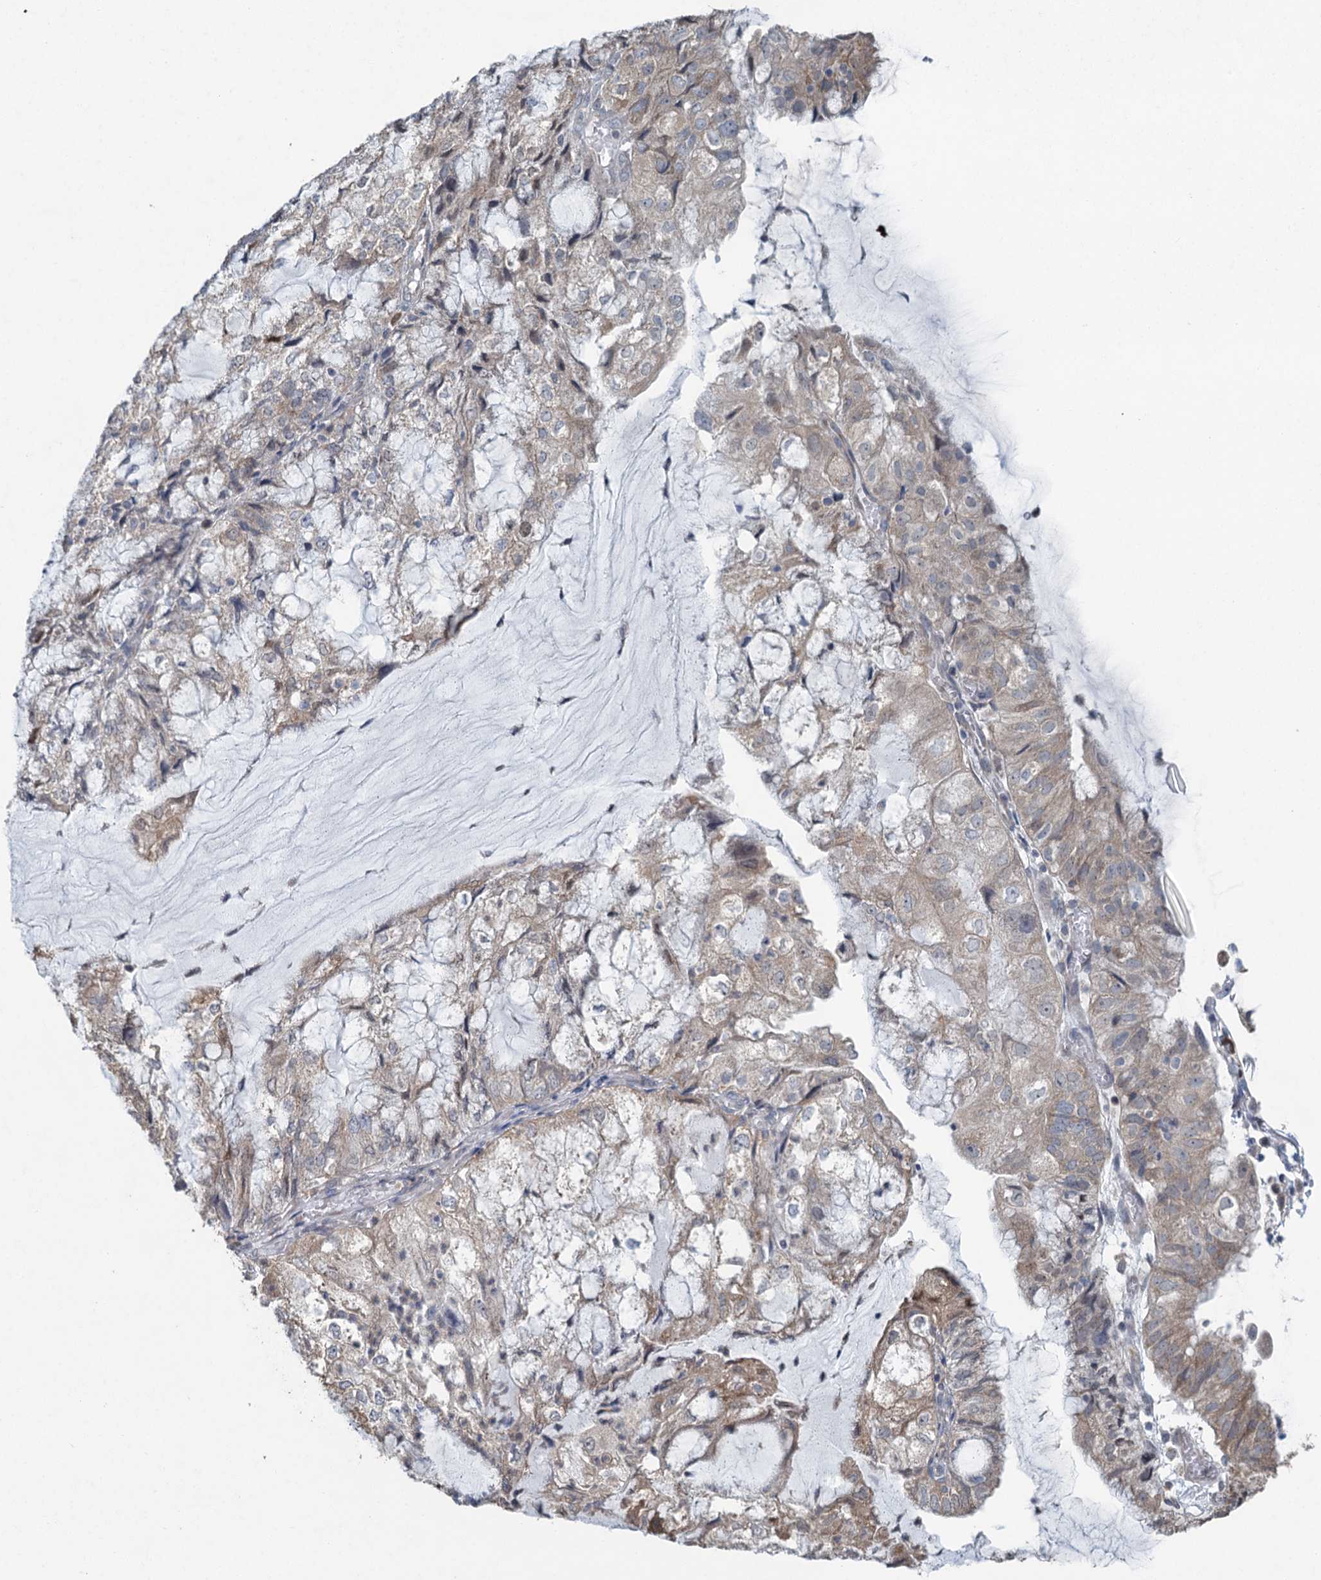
{"staining": {"intensity": "weak", "quantity": "<25%", "location": "cytoplasmic/membranous"}, "tissue": "endometrial cancer", "cell_type": "Tumor cells", "image_type": "cancer", "snomed": [{"axis": "morphology", "description": "Adenocarcinoma, NOS"}, {"axis": "topography", "description": "Endometrium"}], "caption": "Micrograph shows no significant protein expression in tumor cells of endometrial cancer (adenocarcinoma). (DAB (3,3'-diaminobenzidine) immunohistochemistry (IHC) visualized using brightfield microscopy, high magnification).", "gene": "TEX35", "patient": {"sex": "female", "age": 81}}